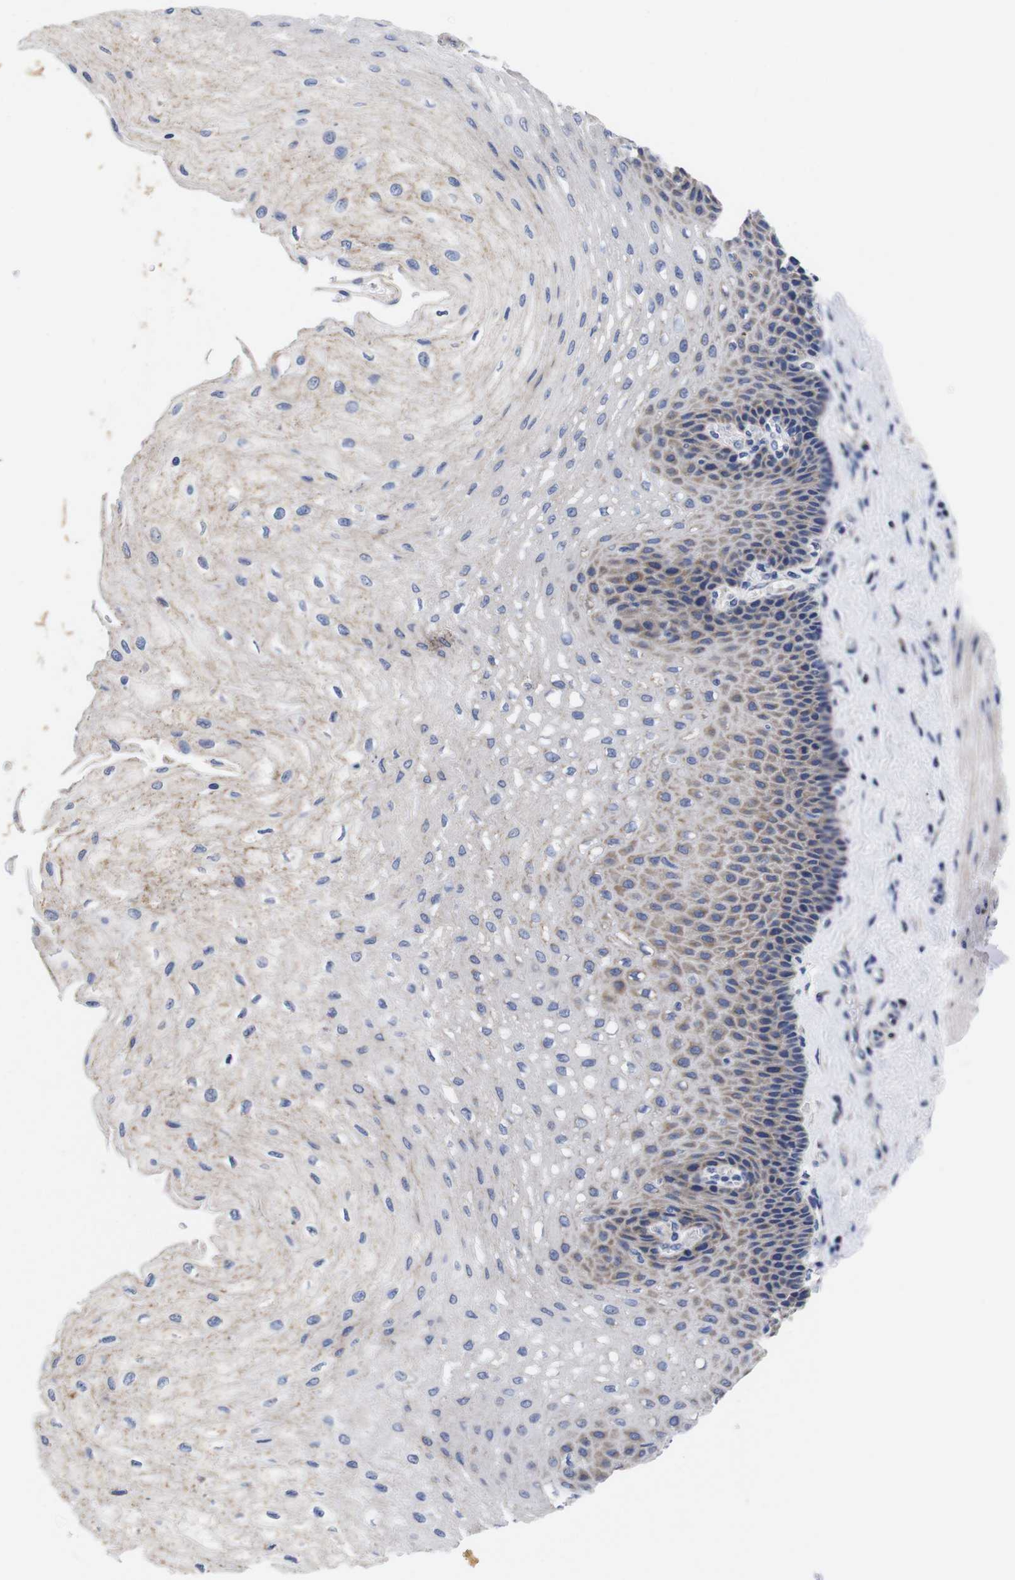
{"staining": {"intensity": "weak", "quantity": "25%-75%", "location": "cytoplasmic/membranous"}, "tissue": "esophagus", "cell_type": "Squamous epithelial cells", "image_type": "normal", "snomed": [{"axis": "morphology", "description": "Normal tissue, NOS"}, {"axis": "topography", "description": "Esophagus"}], "caption": "Weak cytoplasmic/membranous staining is seen in approximately 25%-75% of squamous epithelial cells in benign esophagus.", "gene": "OPN3", "patient": {"sex": "female", "age": 72}}